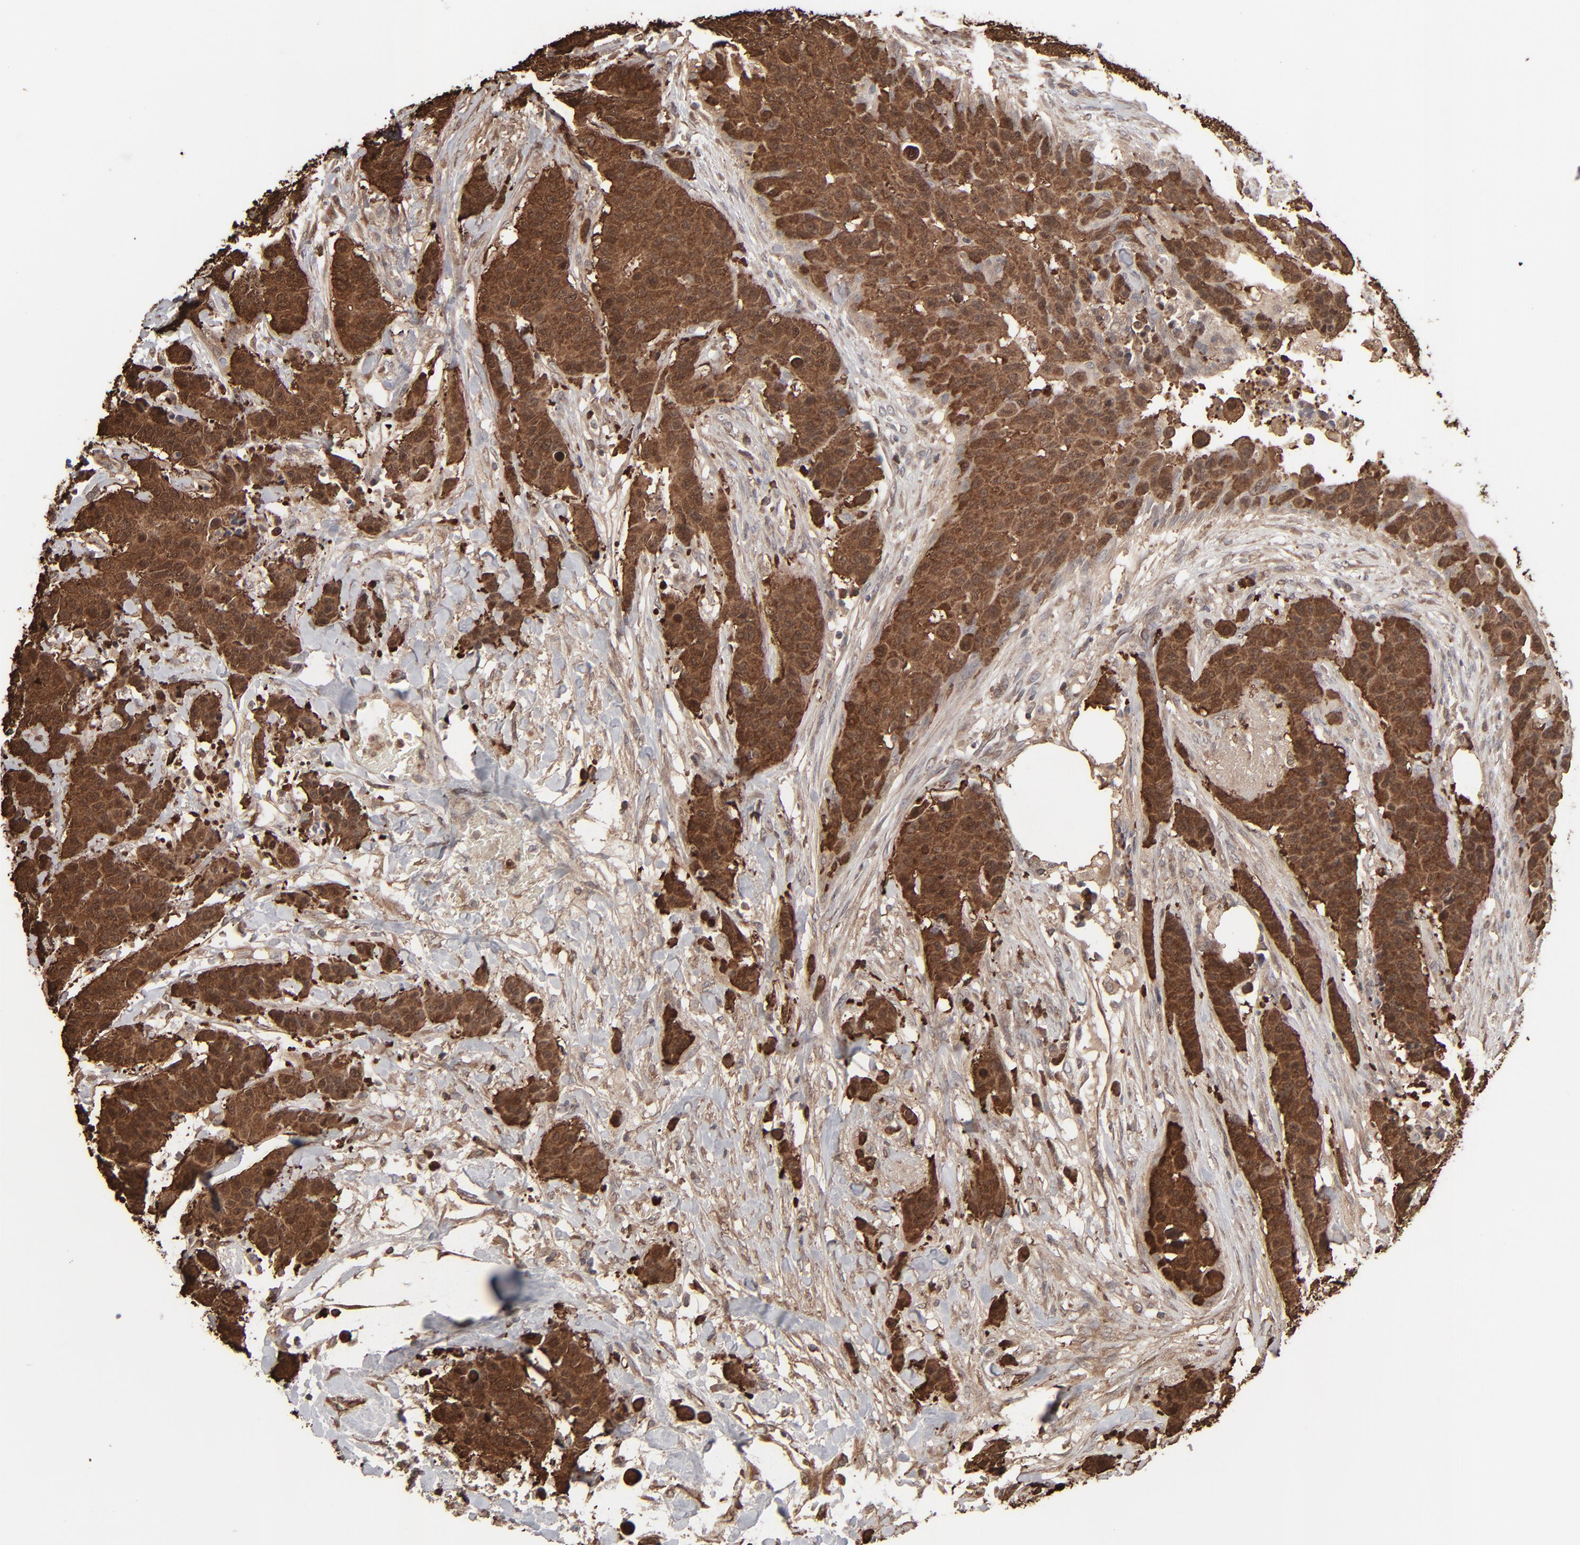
{"staining": {"intensity": "strong", "quantity": ">75%", "location": "cytoplasmic/membranous"}, "tissue": "breast cancer", "cell_type": "Tumor cells", "image_type": "cancer", "snomed": [{"axis": "morphology", "description": "Duct carcinoma"}, {"axis": "topography", "description": "Breast"}], "caption": "Strong cytoplasmic/membranous protein staining is appreciated in about >75% of tumor cells in breast cancer.", "gene": "NME1-NME2", "patient": {"sex": "female", "age": 40}}